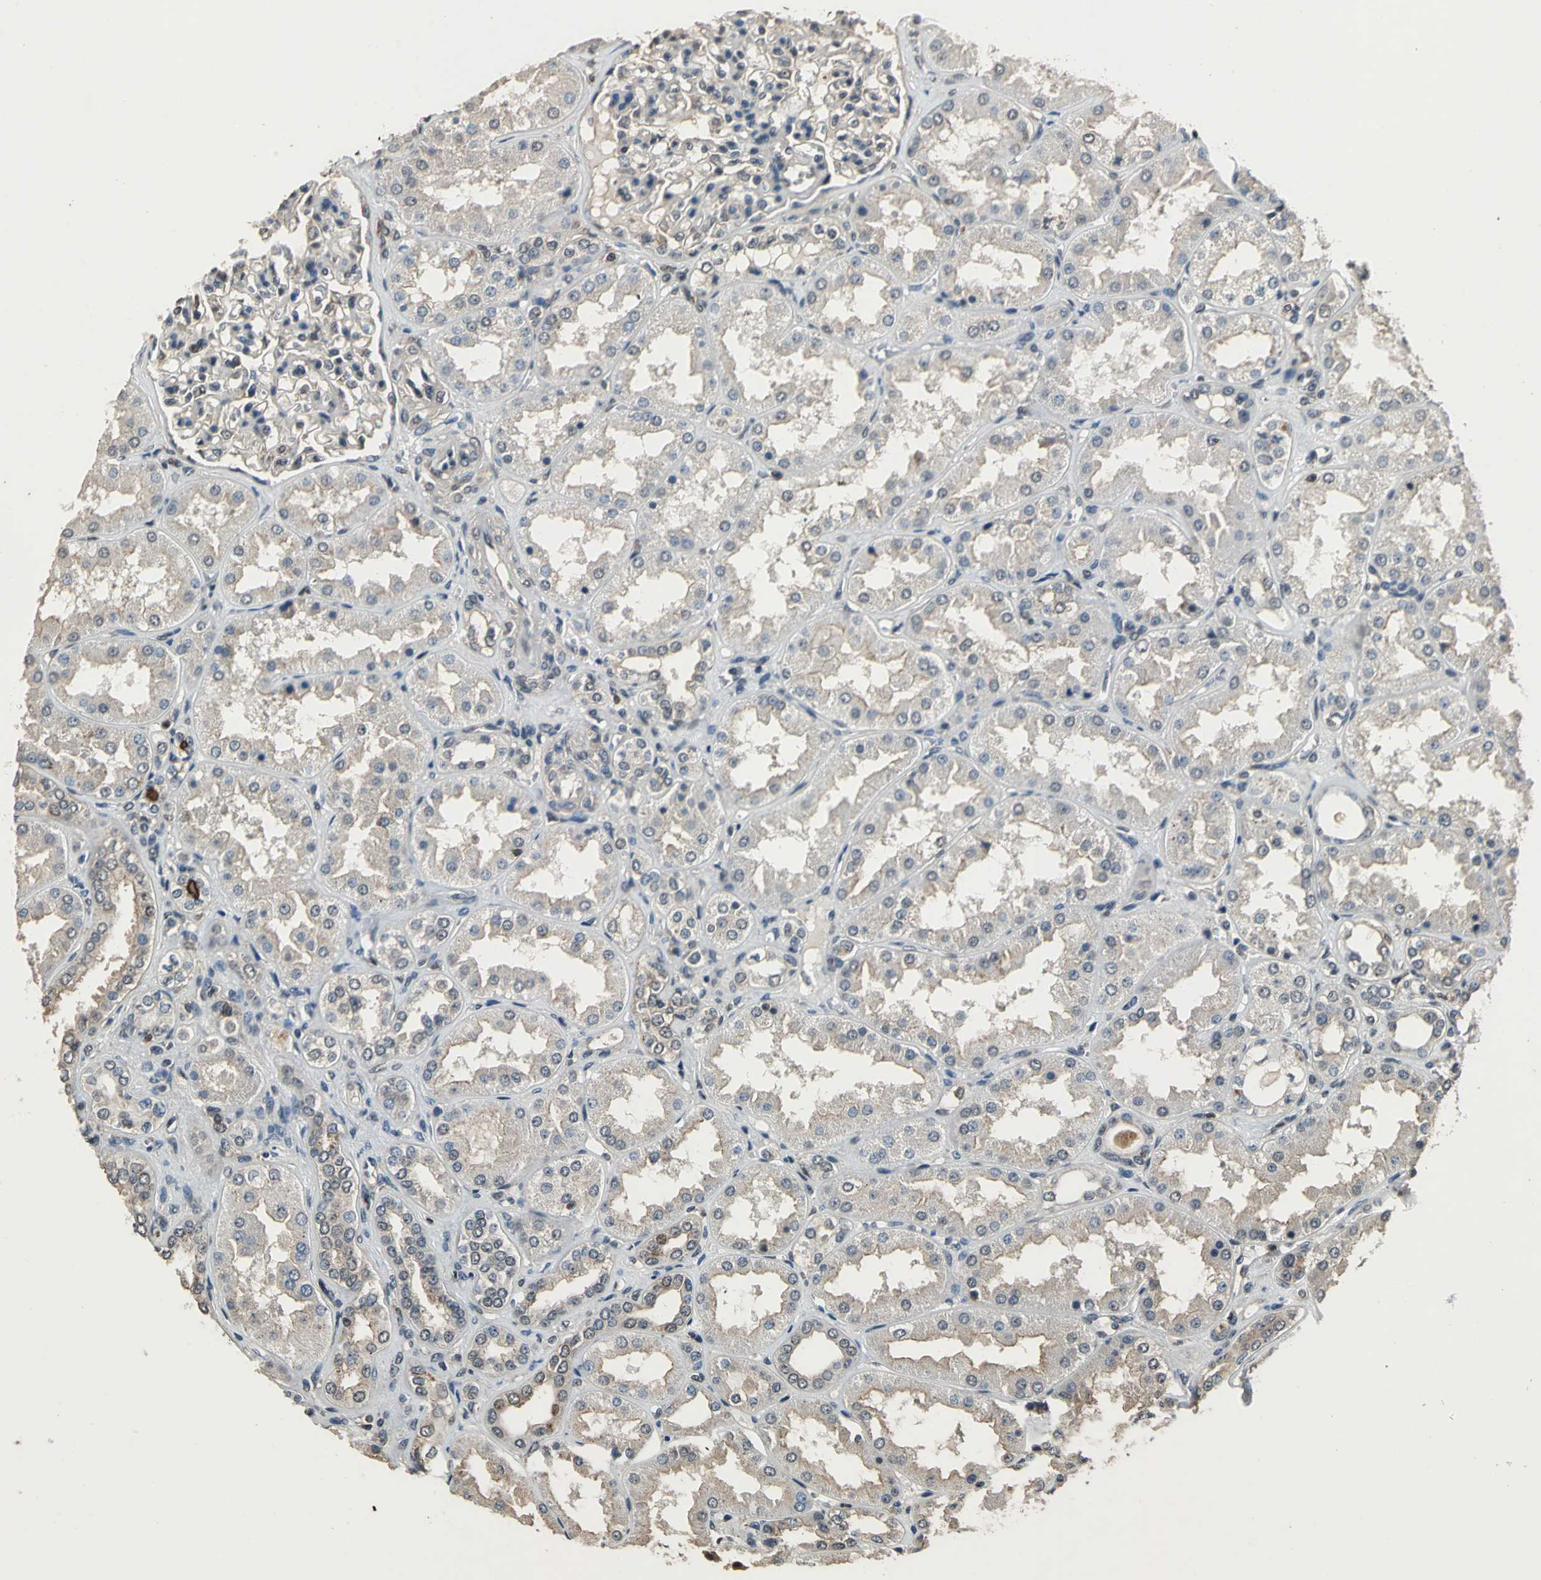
{"staining": {"intensity": "negative", "quantity": "none", "location": "none"}, "tissue": "kidney", "cell_type": "Cells in glomeruli", "image_type": "normal", "snomed": [{"axis": "morphology", "description": "Normal tissue, NOS"}, {"axis": "topography", "description": "Kidney"}], "caption": "IHC histopathology image of benign human kidney stained for a protein (brown), which shows no positivity in cells in glomeruli.", "gene": "EIF2B2", "patient": {"sex": "female", "age": 56}}